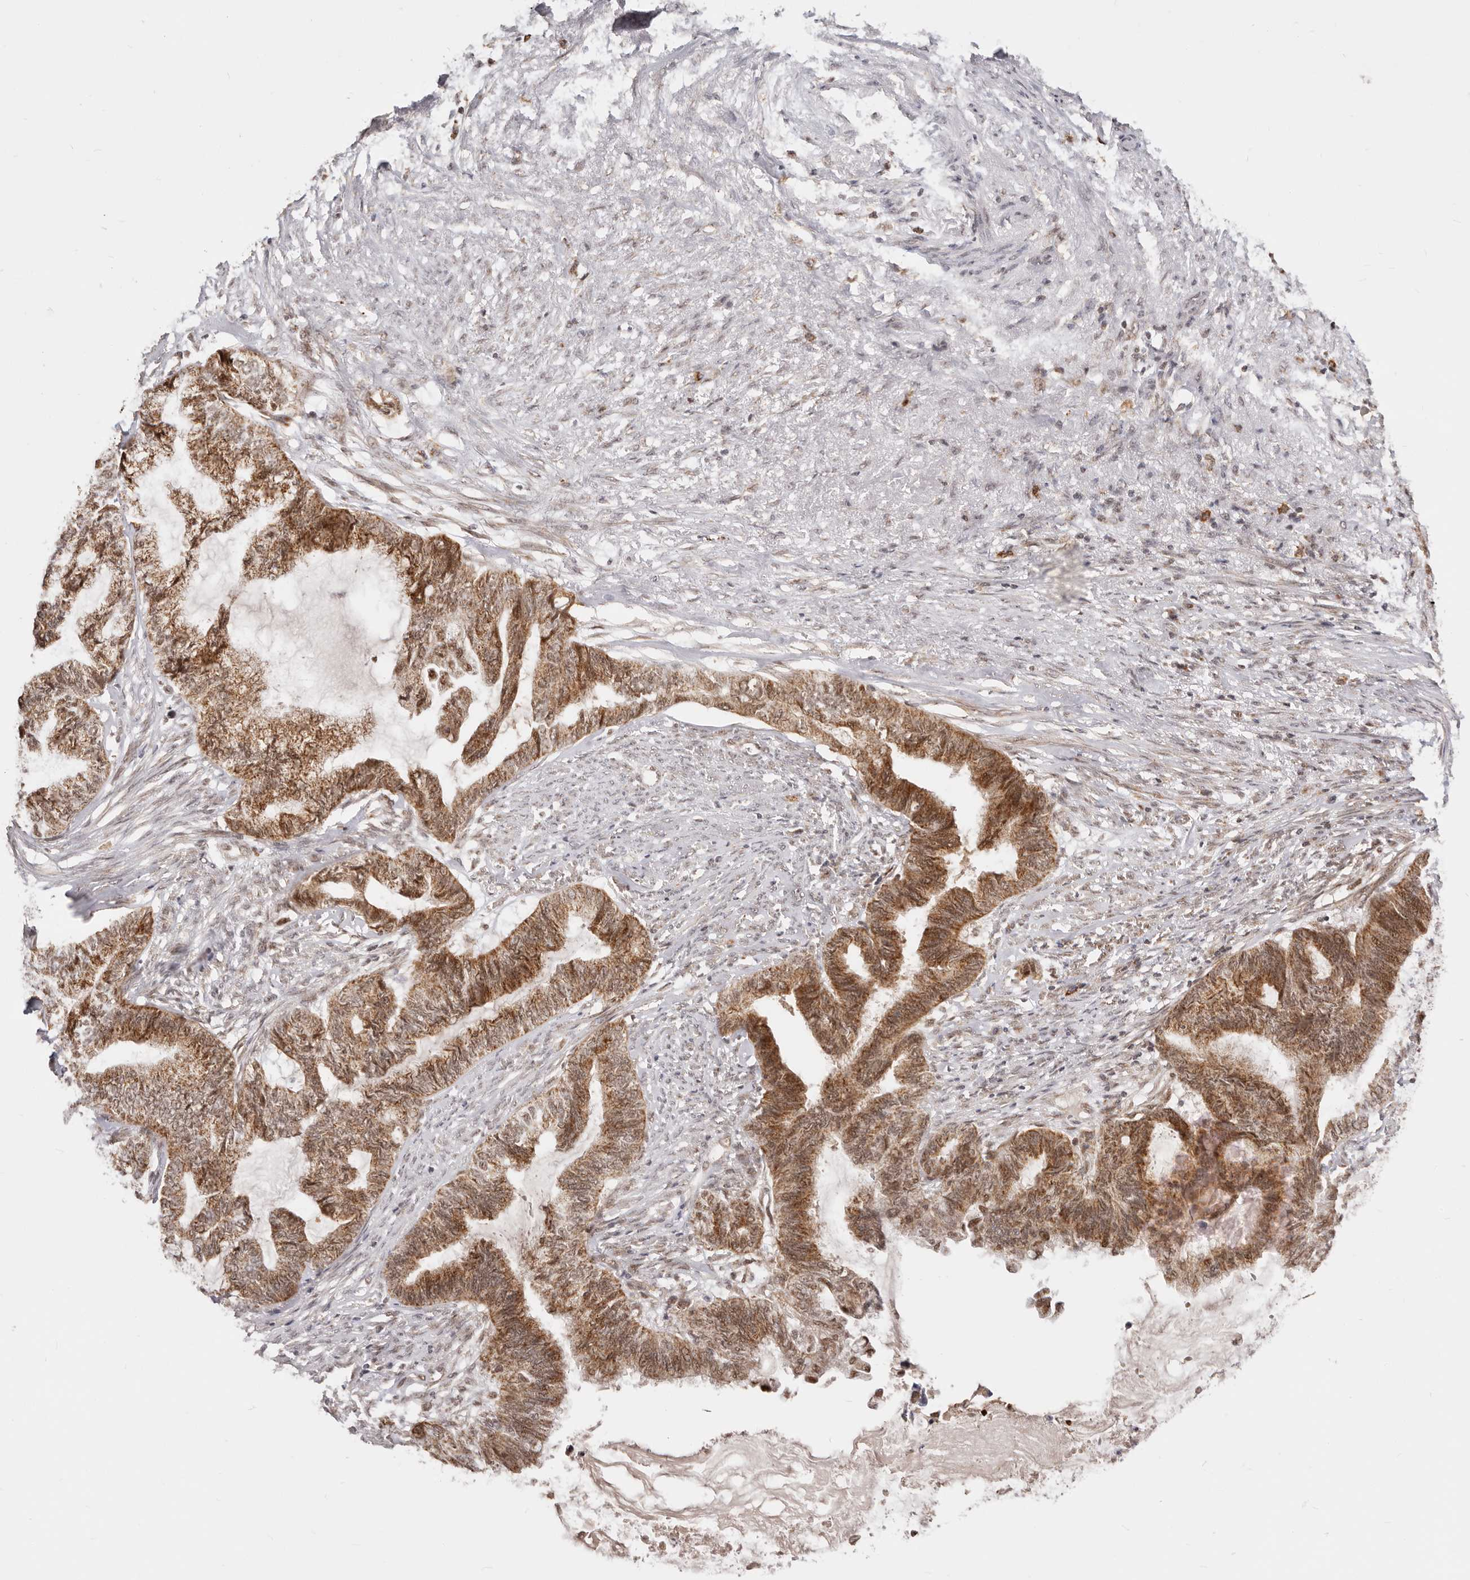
{"staining": {"intensity": "strong", "quantity": ">75%", "location": "cytoplasmic/membranous,nuclear"}, "tissue": "endometrial cancer", "cell_type": "Tumor cells", "image_type": "cancer", "snomed": [{"axis": "morphology", "description": "Adenocarcinoma, NOS"}, {"axis": "topography", "description": "Endometrium"}], "caption": "Protein expression analysis of adenocarcinoma (endometrial) demonstrates strong cytoplasmic/membranous and nuclear staining in approximately >75% of tumor cells.", "gene": "SEC14L1", "patient": {"sex": "female", "age": 86}}